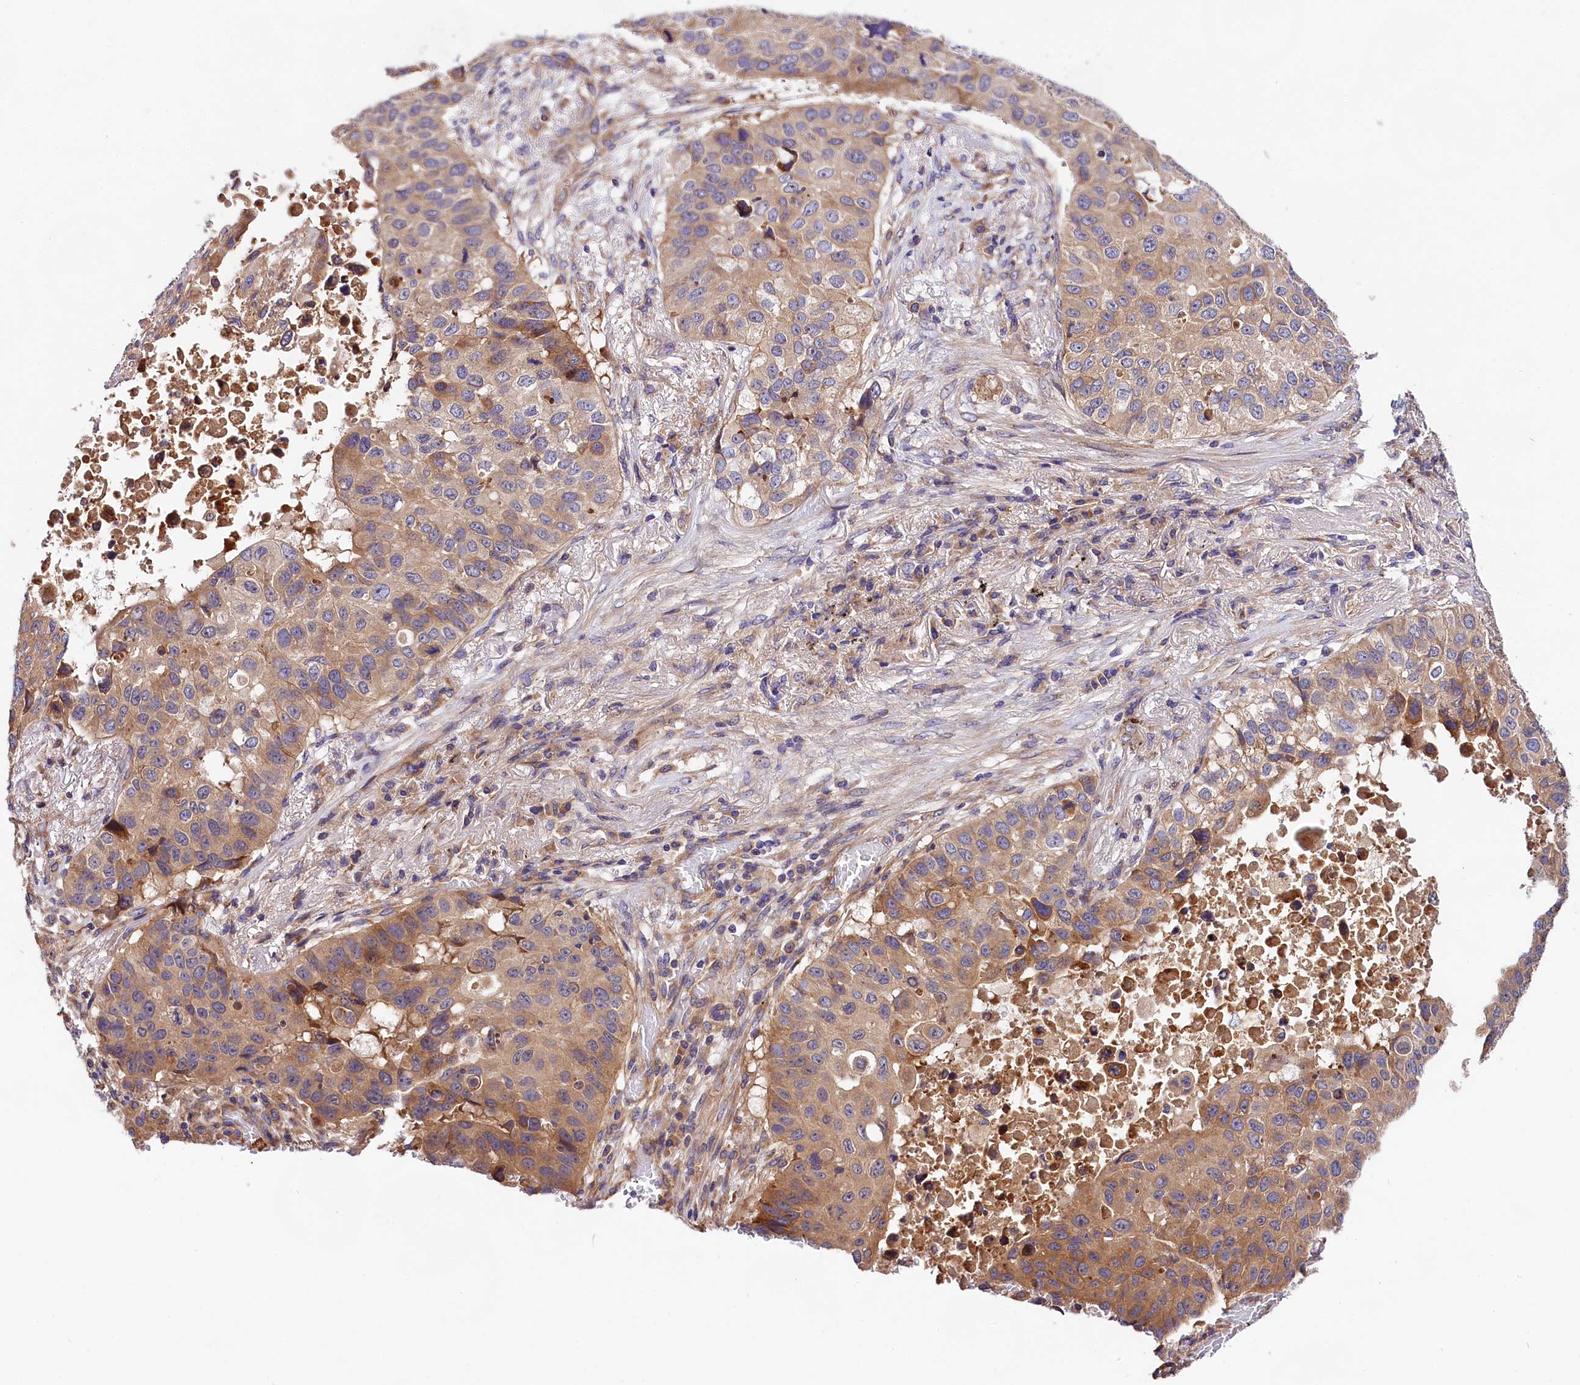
{"staining": {"intensity": "moderate", "quantity": "<25%", "location": "cytoplasmic/membranous"}, "tissue": "lung cancer", "cell_type": "Tumor cells", "image_type": "cancer", "snomed": [{"axis": "morphology", "description": "Squamous cell carcinoma, NOS"}, {"axis": "topography", "description": "Lung"}], "caption": "Immunohistochemistry of lung squamous cell carcinoma shows low levels of moderate cytoplasmic/membranous positivity in about <25% of tumor cells.", "gene": "SPG11", "patient": {"sex": "male", "age": 57}}